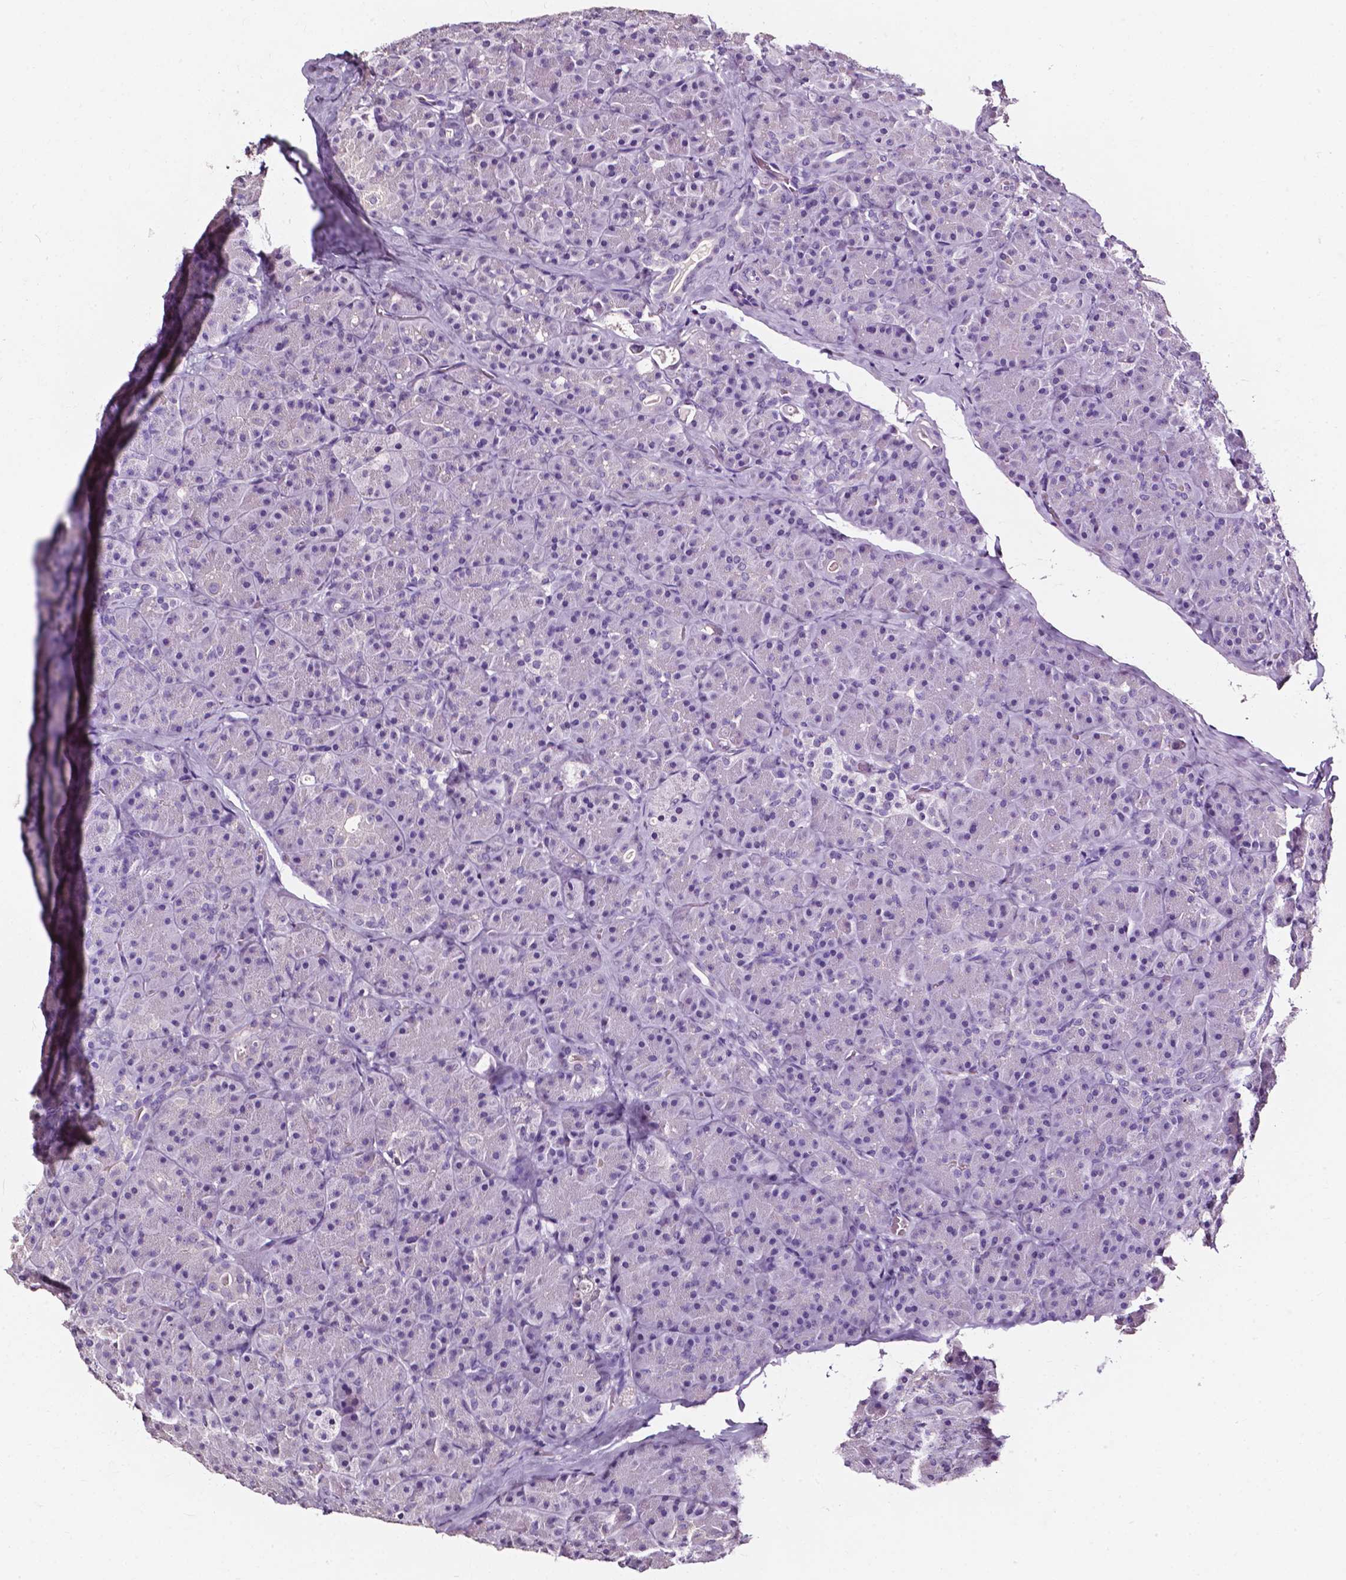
{"staining": {"intensity": "negative", "quantity": "none", "location": "none"}, "tissue": "pancreas", "cell_type": "Exocrine glandular cells", "image_type": "normal", "snomed": [{"axis": "morphology", "description": "Normal tissue, NOS"}, {"axis": "topography", "description": "Pancreas"}], "caption": "This is a photomicrograph of immunohistochemistry staining of unremarkable pancreas, which shows no expression in exocrine glandular cells. (Immunohistochemistry, brightfield microscopy, high magnification).", "gene": "DEFA5", "patient": {"sex": "male", "age": 57}}